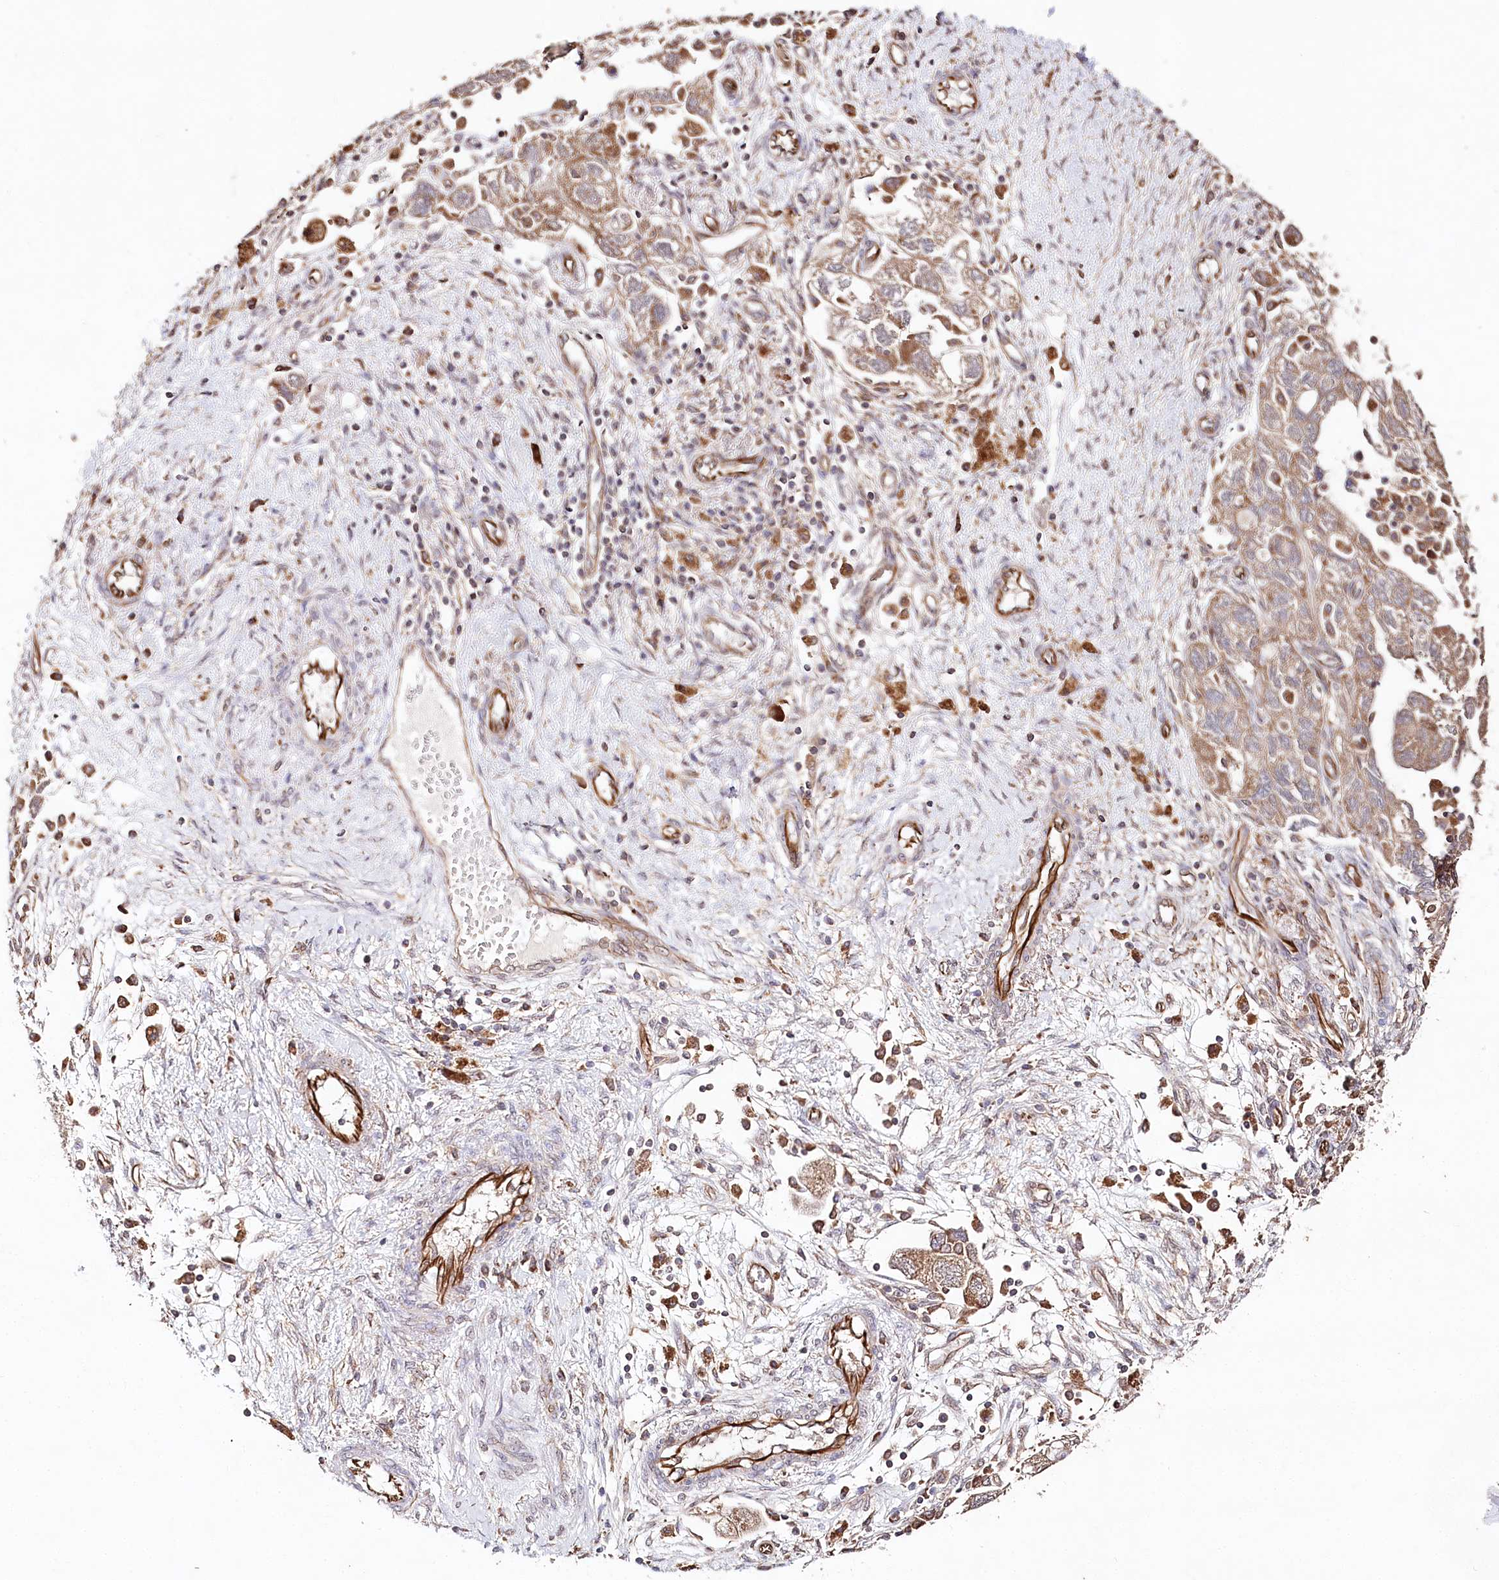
{"staining": {"intensity": "moderate", "quantity": ">75%", "location": "cytoplasmic/membranous"}, "tissue": "ovarian cancer", "cell_type": "Tumor cells", "image_type": "cancer", "snomed": [{"axis": "morphology", "description": "Carcinoma, NOS"}, {"axis": "morphology", "description": "Cystadenocarcinoma, serous, NOS"}, {"axis": "topography", "description": "Ovary"}], "caption": "The micrograph displays immunohistochemical staining of ovarian cancer (serous cystadenocarcinoma). There is moderate cytoplasmic/membranous staining is identified in about >75% of tumor cells. The staining was performed using DAB (3,3'-diaminobenzidine) to visualize the protein expression in brown, while the nuclei were stained in blue with hematoxylin (Magnification: 20x).", "gene": "DMXL1", "patient": {"sex": "female", "age": 69}}